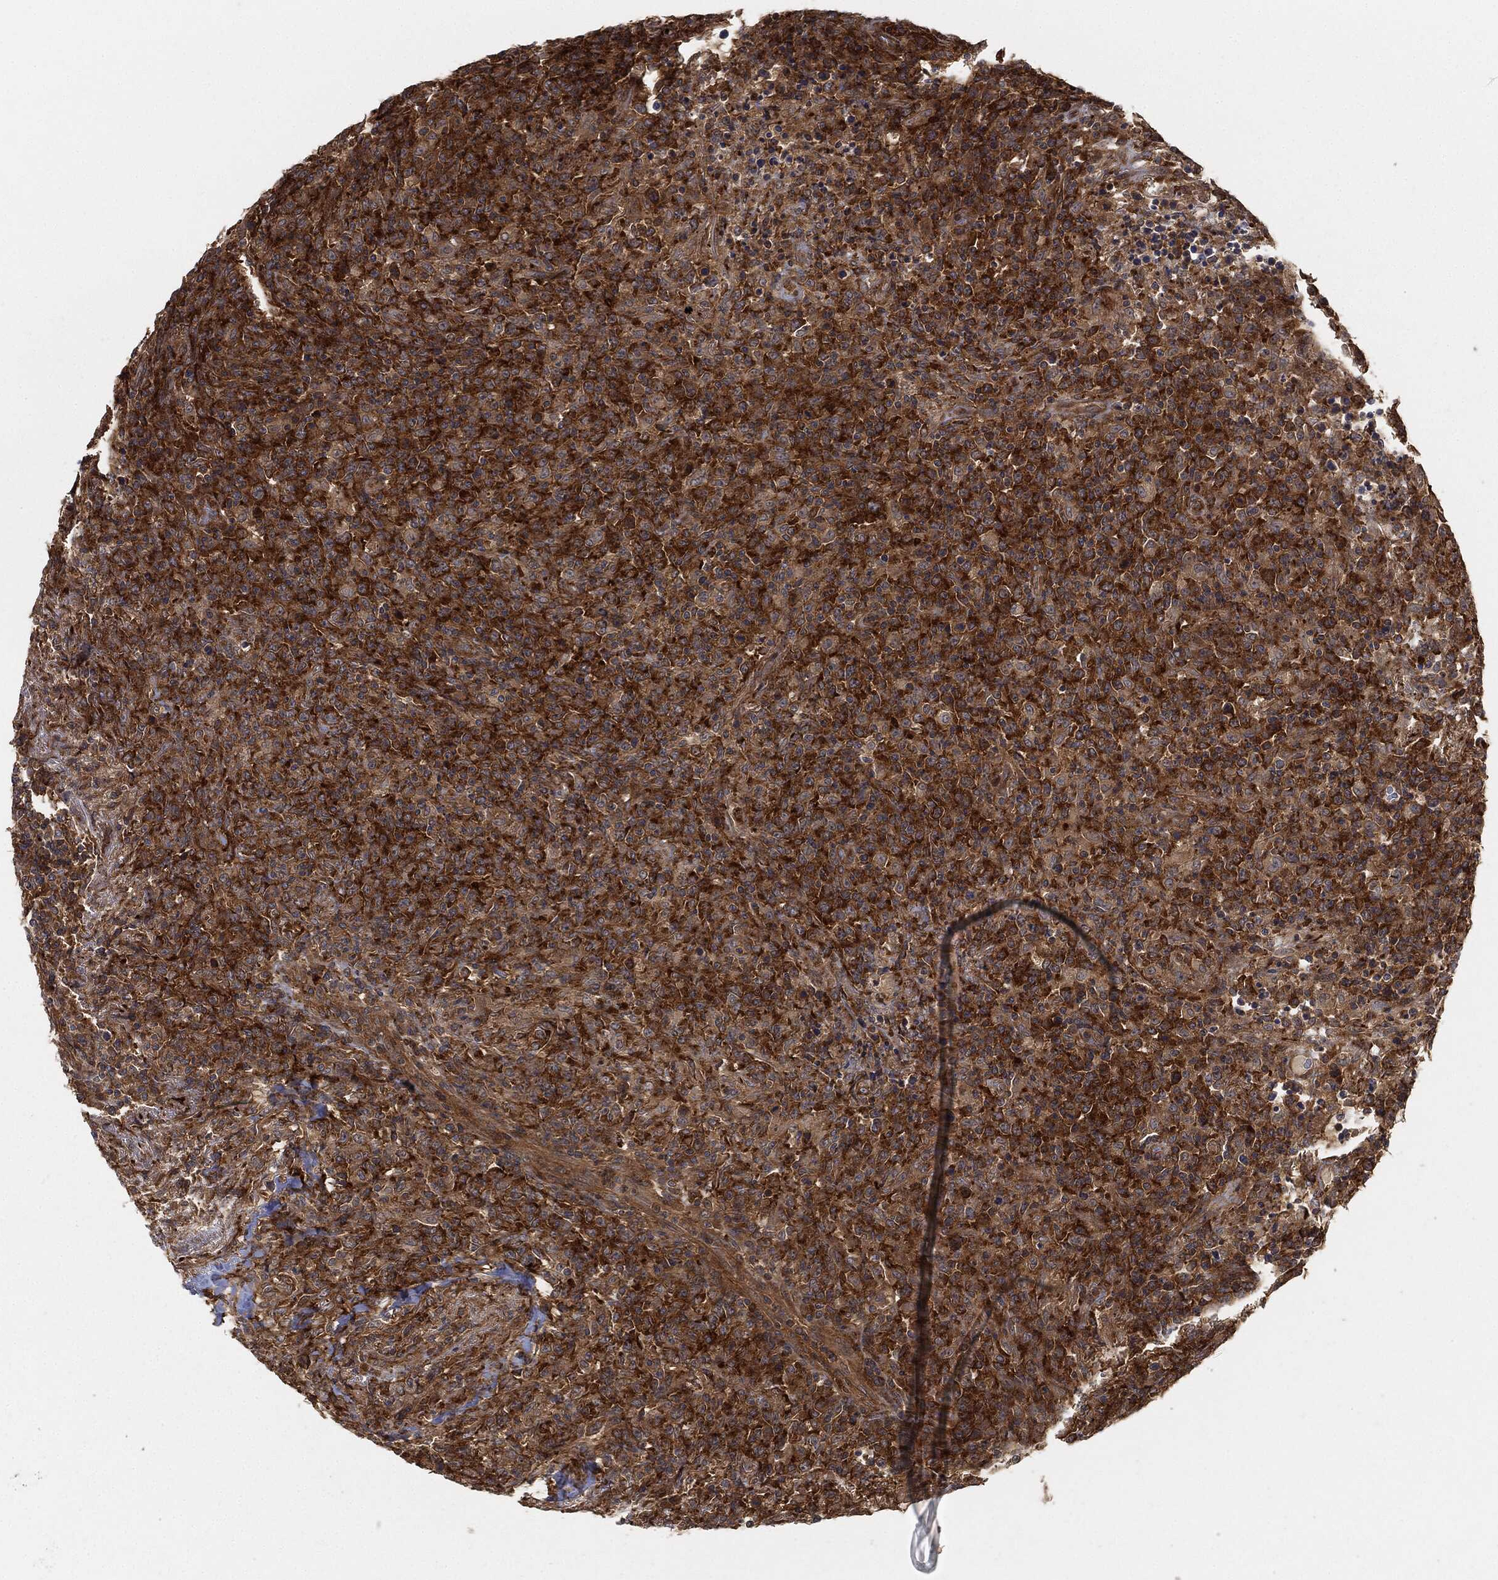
{"staining": {"intensity": "strong", "quantity": "25%-75%", "location": "cytoplasmic/membranous"}, "tissue": "lymphoma", "cell_type": "Tumor cells", "image_type": "cancer", "snomed": [{"axis": "morphology", "description": "Malignant lymphoma, non-Hodgkin's type, High grade"}, {"axis": "topography", "description": "Lung"}], "caption": "A high amount of strong cytoplasmic/membranous positivity is appreciated in about 25%-75% of tumor cells in high-grade malignant lymphoma, non-Hodgkin's type tissue.", "gene": "TPT1", "patient": {"sex": "male", "age": 79}}